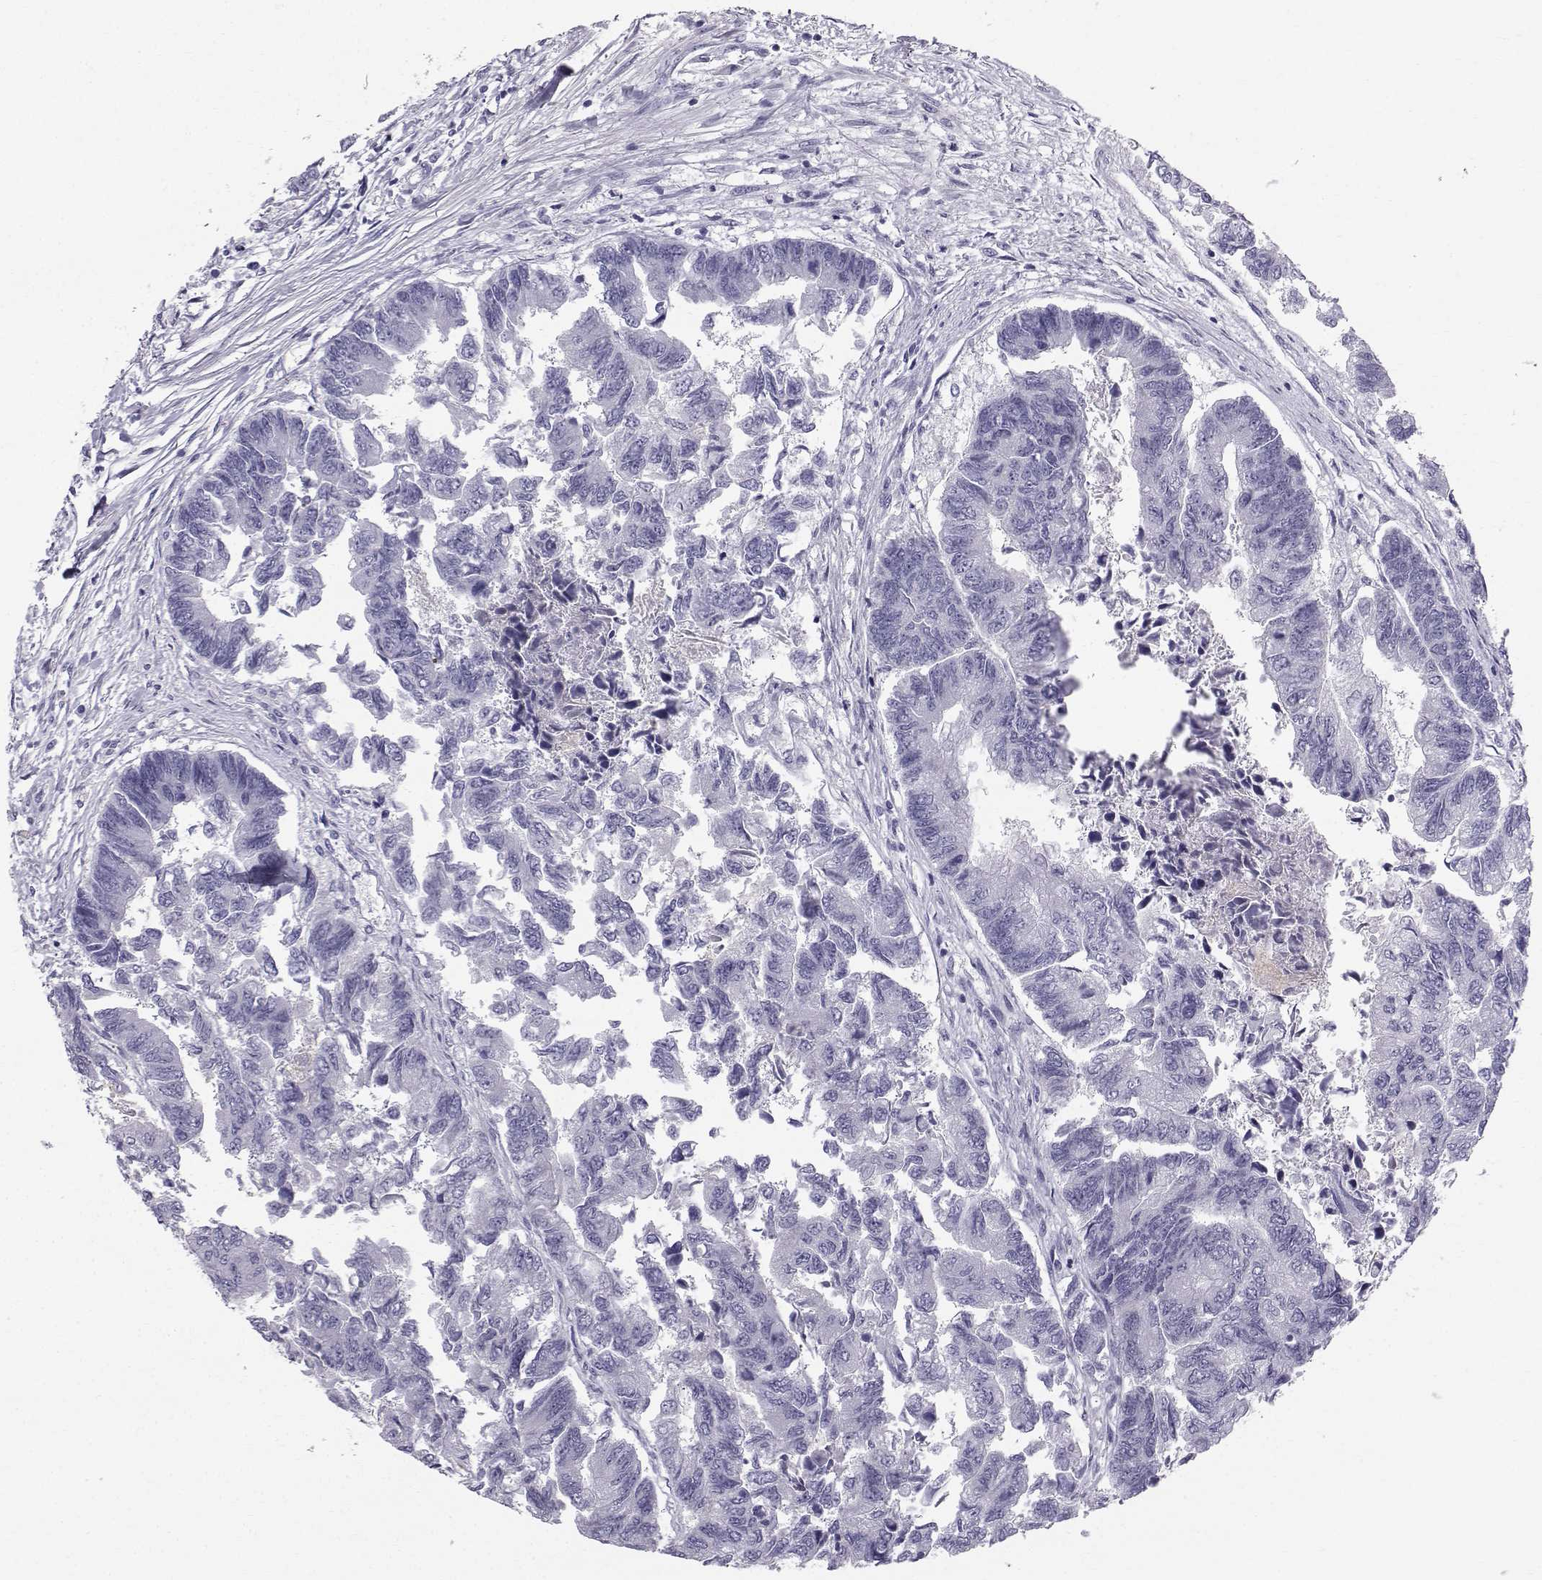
{"staining": {"intensity": "negative", "quantity": "none", "location": "none"}, "tissue": "colorectal cancer", "cell_type": "Tumor cells", "image_type": "cancer", "snomed": [{"axis": "morphology", "description": "Adenocarcinoma, NOS"}, {"axis": "topography", "description": "Colon"}], "caption": "Immunohistochemistry (IHC) of human colorectal adenocarcinoma reveals no staining in tumor cells.", "gene": "CALCR", "patient": {"sex": "female", "age": 65}}